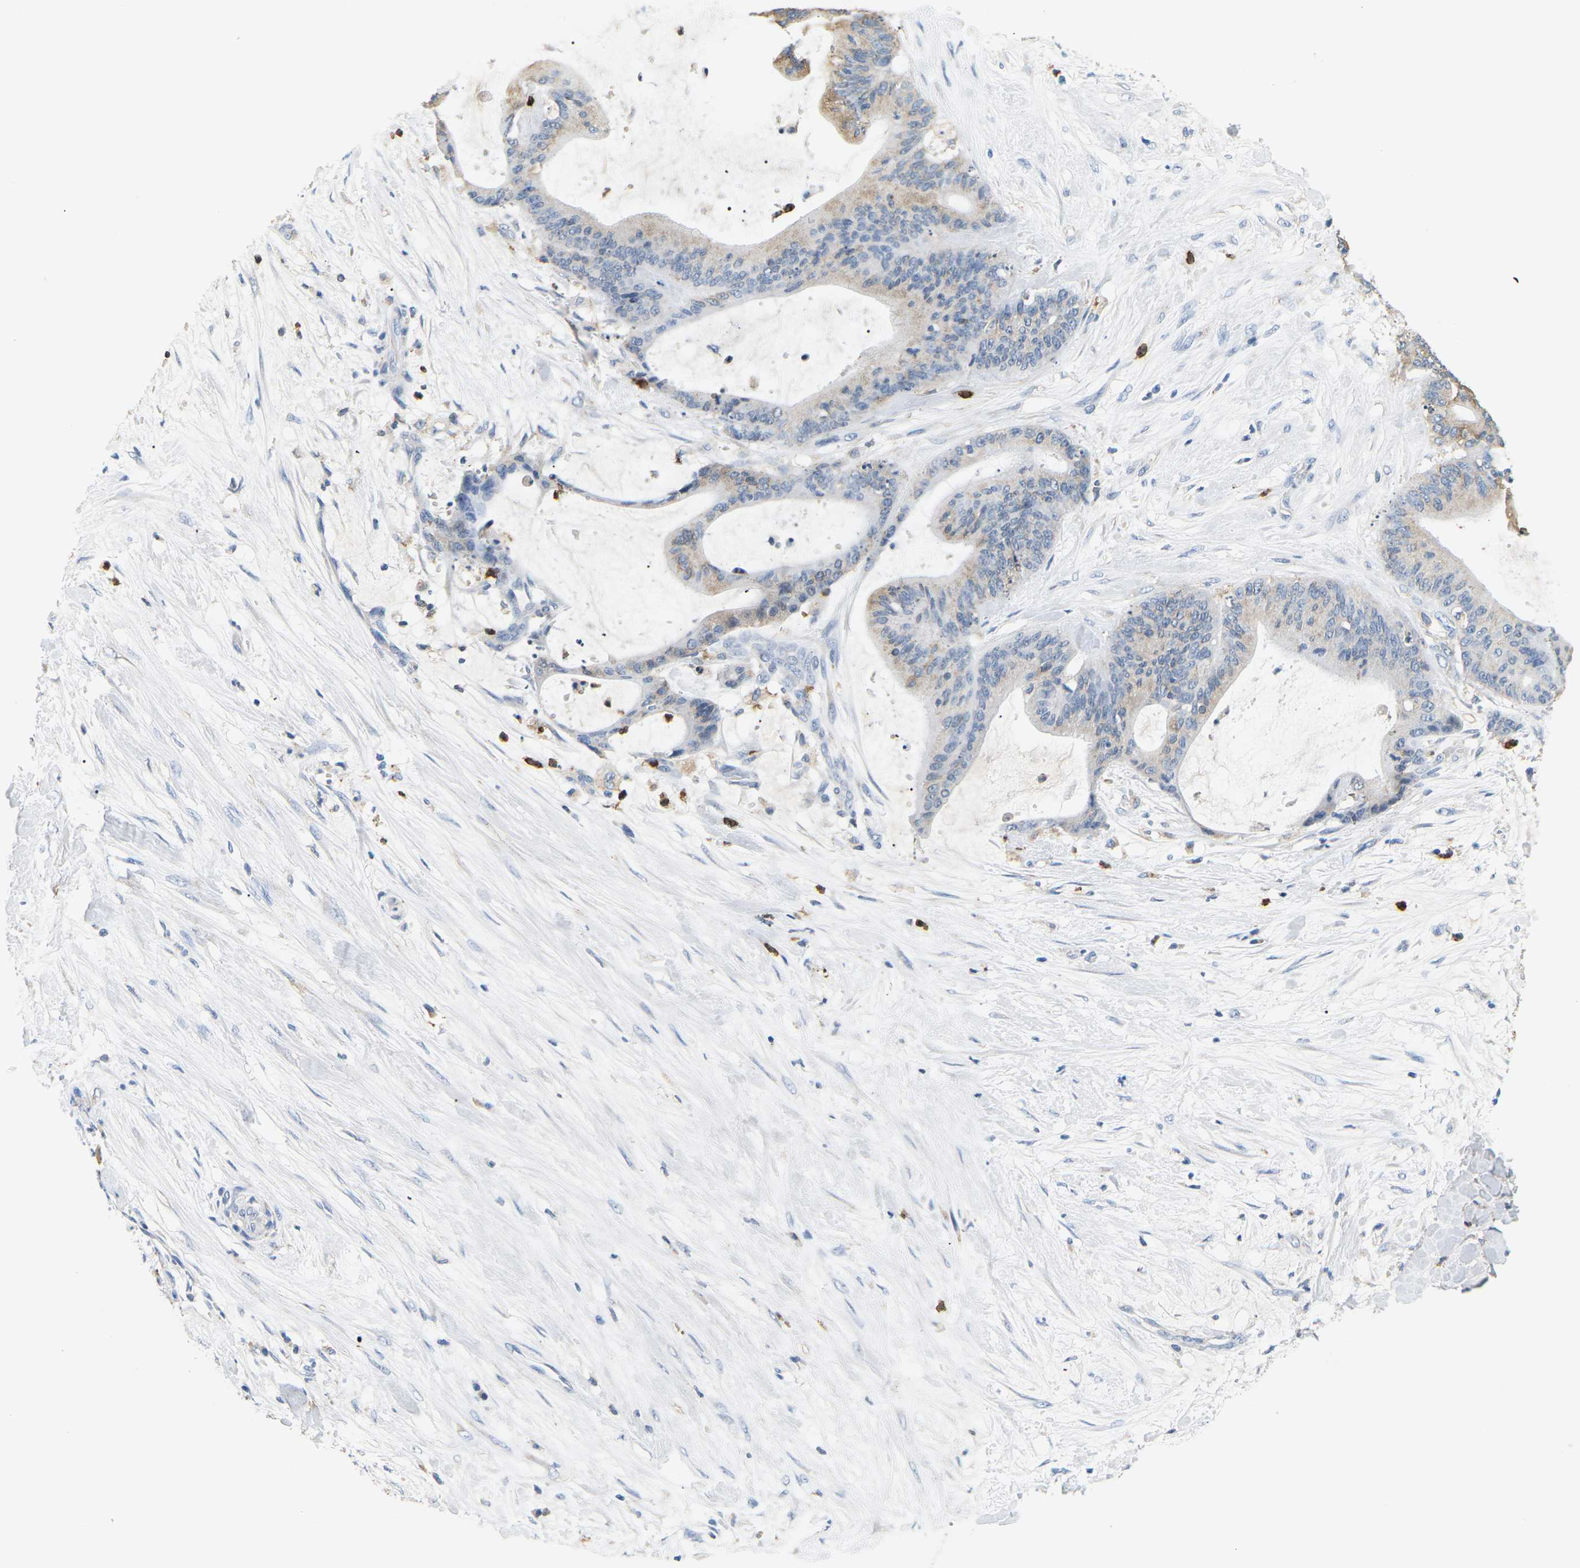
{"staining": {"intensity": "weak", "quantity": "25%-75%", "location": "cytoplasmic/membranous"}, "tissue": "liver cancer", "cell_type": "Tumor cells", "image_type": "cancer", "snomed": [{"axis": "morphology", "description": "Cholangiocarcinoma"}, {"axis": "topography", "description": "Liver"}], "caption": "A high-resolution histopathology image shows IHC staining of liver cancer, which demonstrates weak cytoplasmic/membranous positivity in about 25%-75% of tumor cells.", "gene": "ADM", "patient": {"sex": "female", "age": 73}}